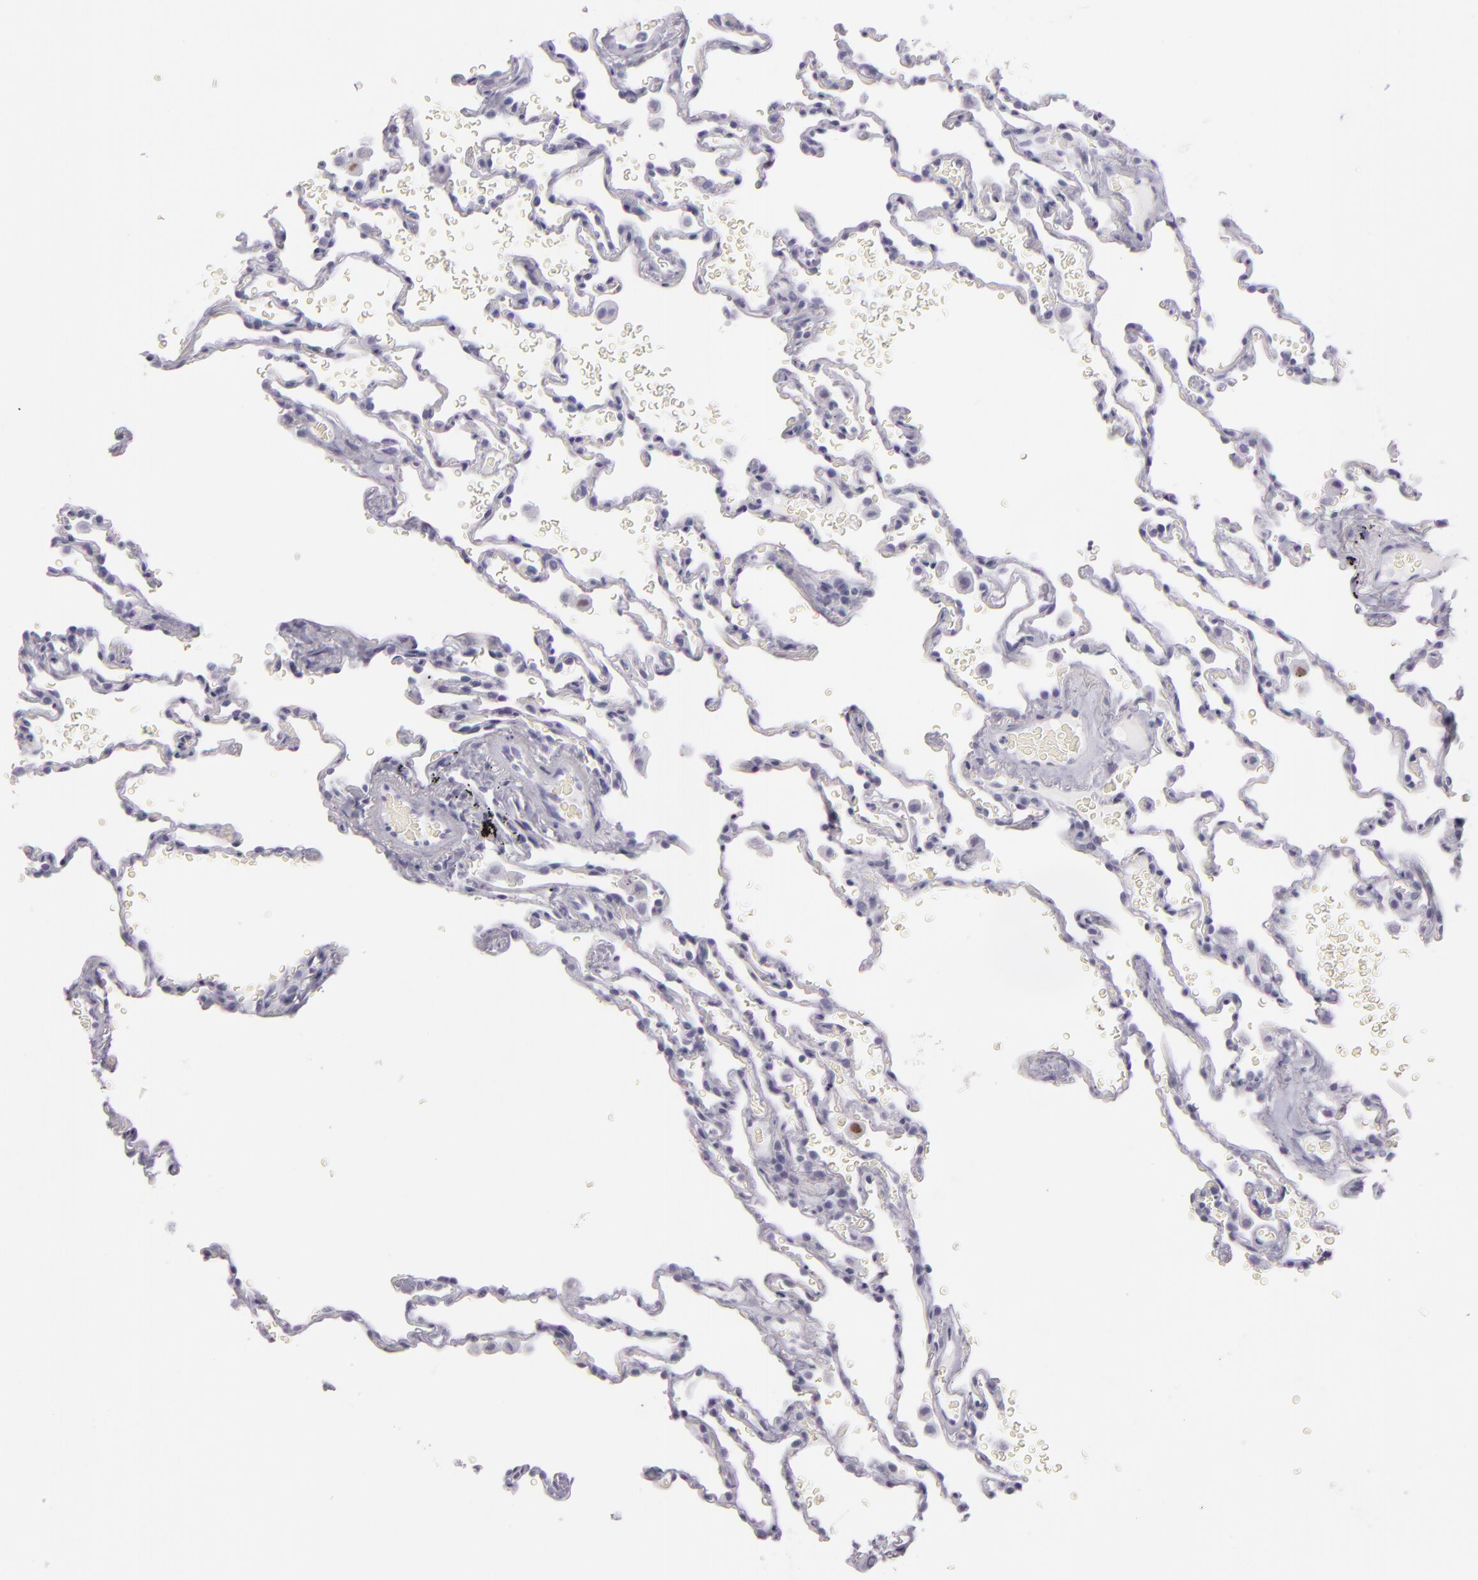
{"staining": {"intensity": "negative", "quantity": "none", "location": "none"}, "tissue": "lung", "cell_type": "Alveolar cells", "image_type": "normal", "snomed": [{"axis": "morphology", "description": "Normal tissue, NOS"}, {"axis": "topography", "description": "Lung"}], "caption": "IHC micrograph of normal lung stained for a protein (brown), which reveals no staining in alveolar cells. (Stains: DAB (3,3'-diaminobenzidine) IHC with hematoxylin counter stain, Microscopy: brightfield microscopy at high magnification).", "gene": "MCM3", "patient": {"sex": "male", "age": 59}}